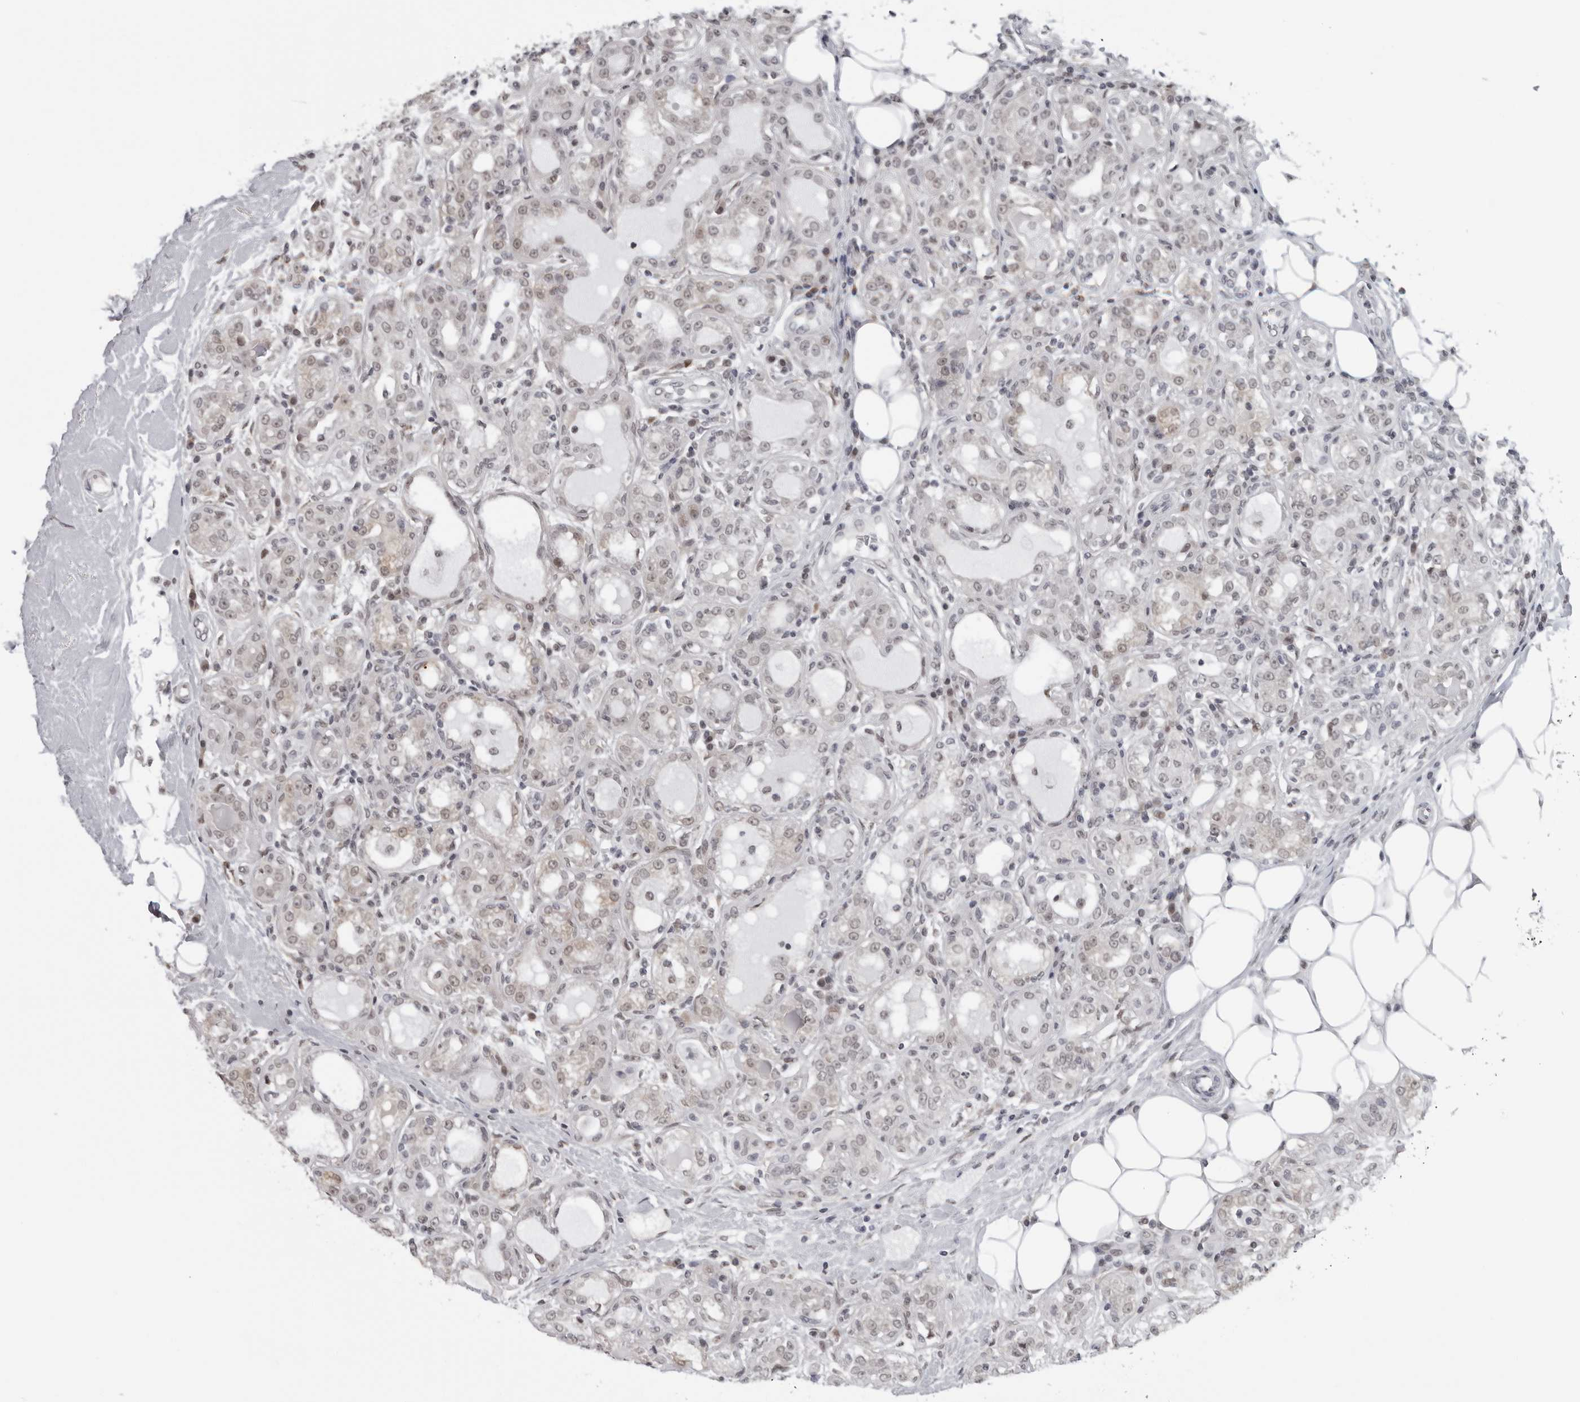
{"staining": {"intensity": "weak", "quantity": "<25%", "location": "nuclear"}, "tissue": "breast cancer", "cell_type": "Tumor cells", "image_type": "cancer", "snomed": [{"axis": "morphology", "description": "Duct carcinoma"}, {"axis": "topography", "description": "Breast"}], "caption": "Histopathology image shows no significant protein staining in tumor cells of invasive ductal carcinoma (breast). (DAB immunohistochemistry (IHC) visualized using brightfield microscopy, high magnification).", "gene": "MAF", "patient": {"sex": "female", "age": 27}}